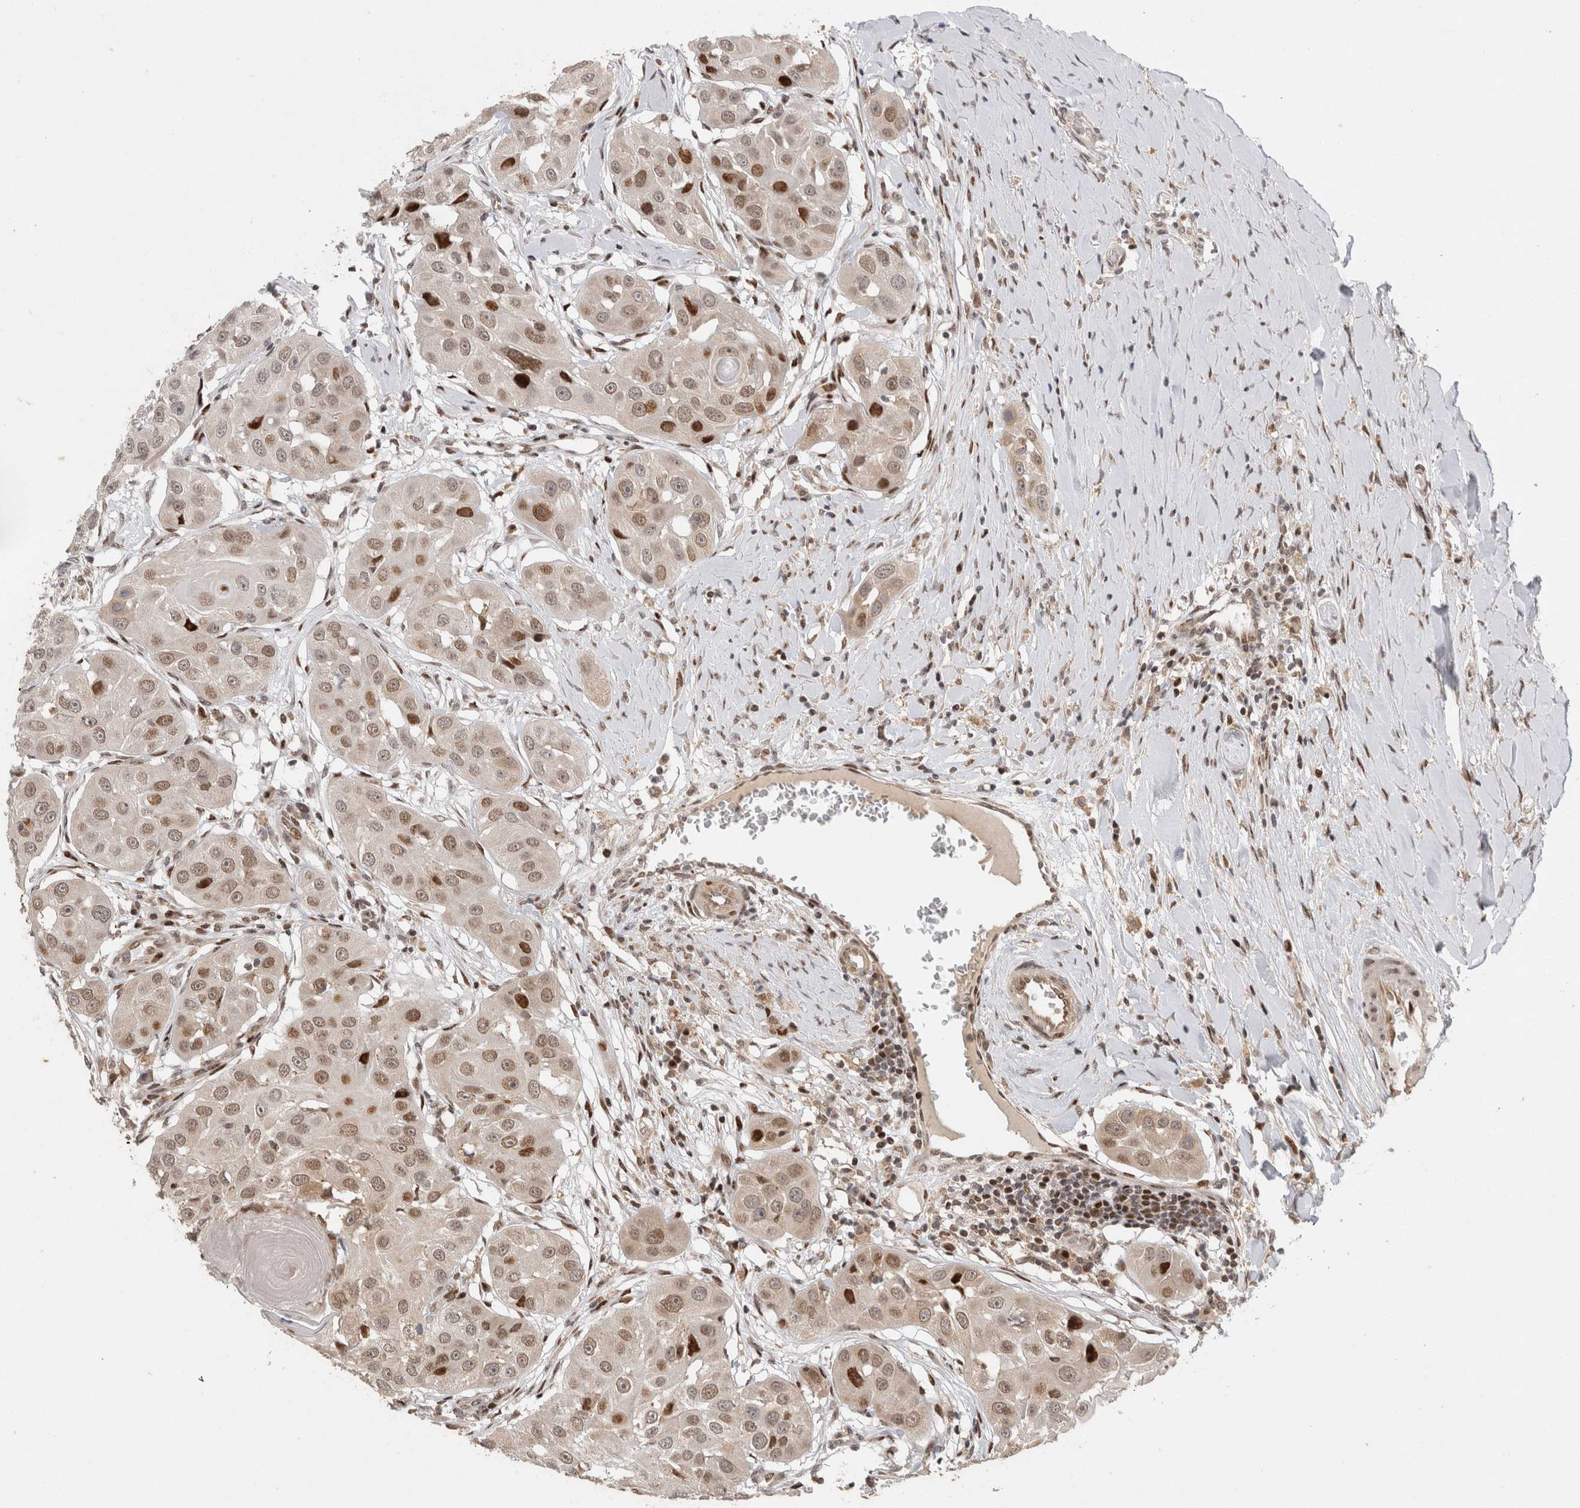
{"staining": {"intensity": "strong", "quantity": "<25%", "location": "nuclear"}, "tissue": "head and neck cancer", "cell_type": "Tumor cells", "image_type": "cancer", "snomed": [{"axis": "morphology", "description": "Normal tissue, NOS"}, {"axis": "morphology", "description": "Squamous cell carcinoma, NOS"}, {"axis": "topography", "description": "Skeletal muscle"}, {"axis": "topography", "description": "Head-Neck"}], "caption": "Squamous cell carcinoma (head and neck) stained with a protein marker displays strong staining in tumor cells.", "gene": "C8orf58", "patient": {"sex": "male", "age": 51}}